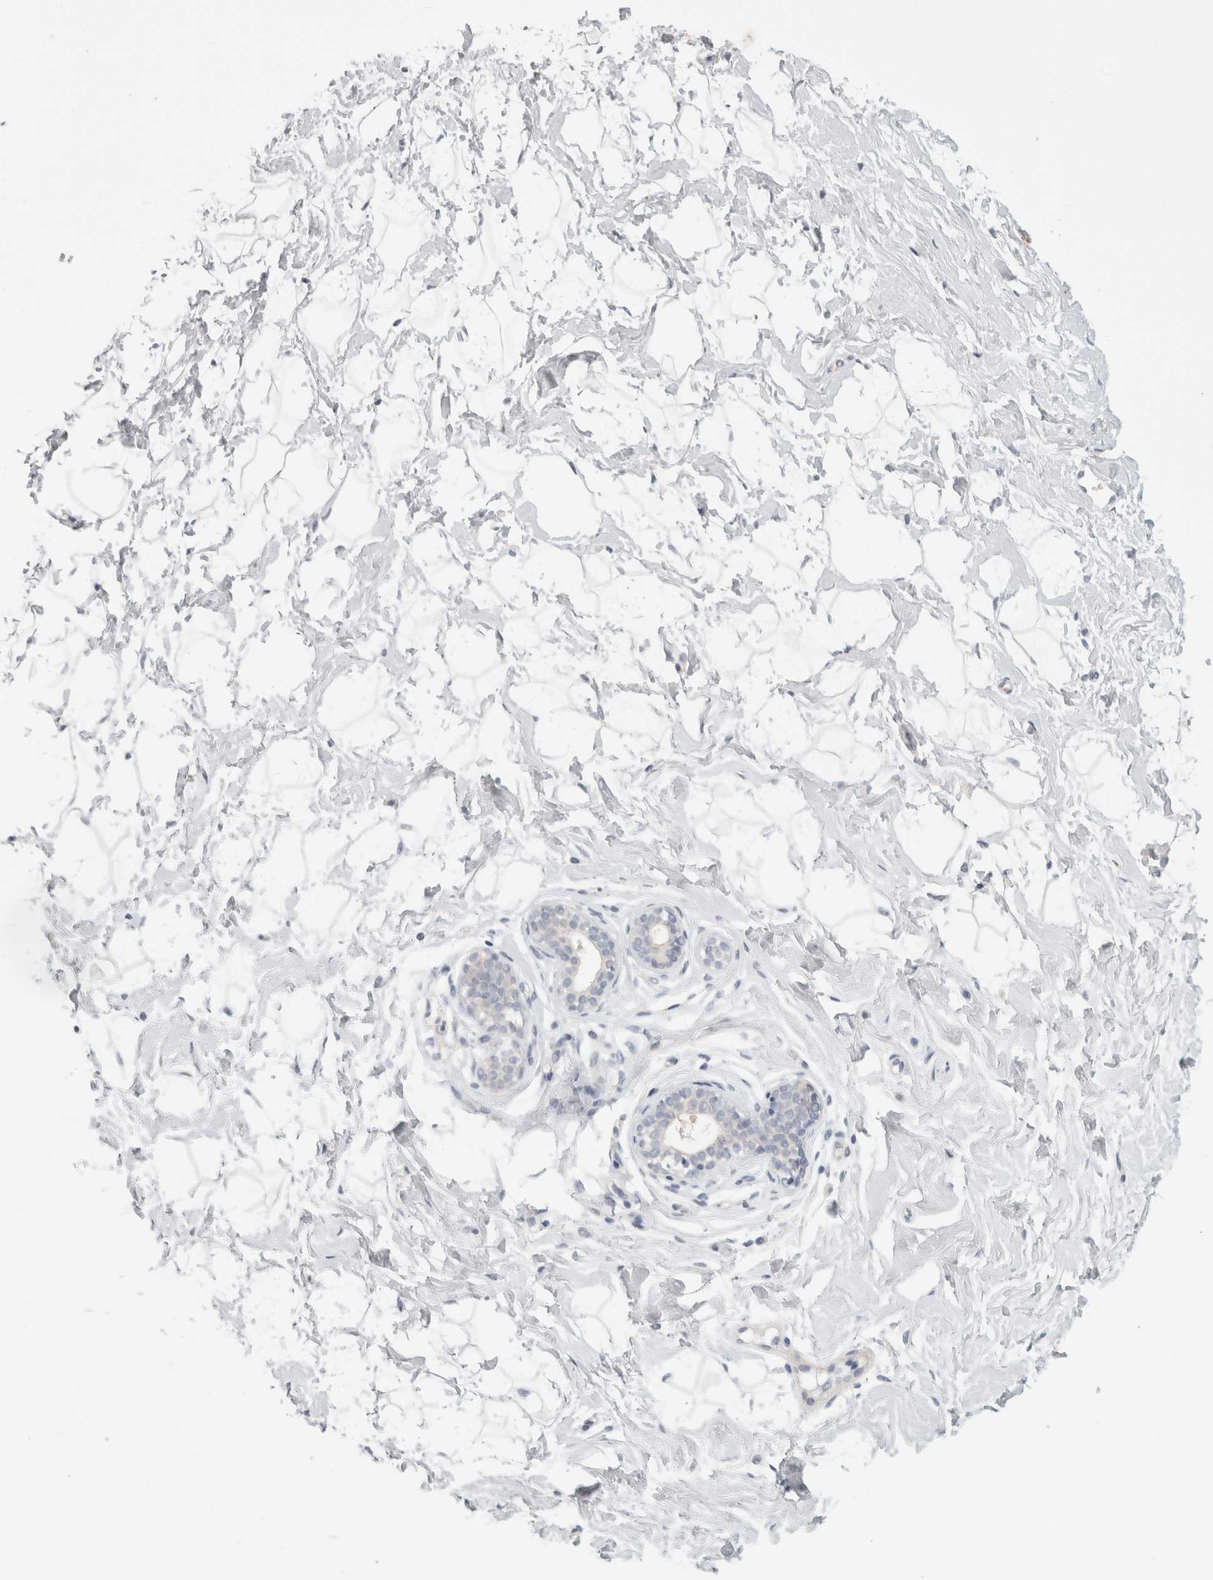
{"staining": {"intensity": "negative", "quantity": "none", "location": "none"}, "tissue": "breast", "cell_type": "Adipocytes", "image_type": "normal", "snomed": [{"axis": "morphology", "description": "Normal tissue, NOS"}, {"axis": "morphology", "description": "Adenoma, NOS"}, {"axis": "topography", "description": "Breast"}], "caption": "Adipocytes show no significant expression in unremarkable breast.", "gene": "FBLIM1", "patient": {"sex": "female", "age": 23}}